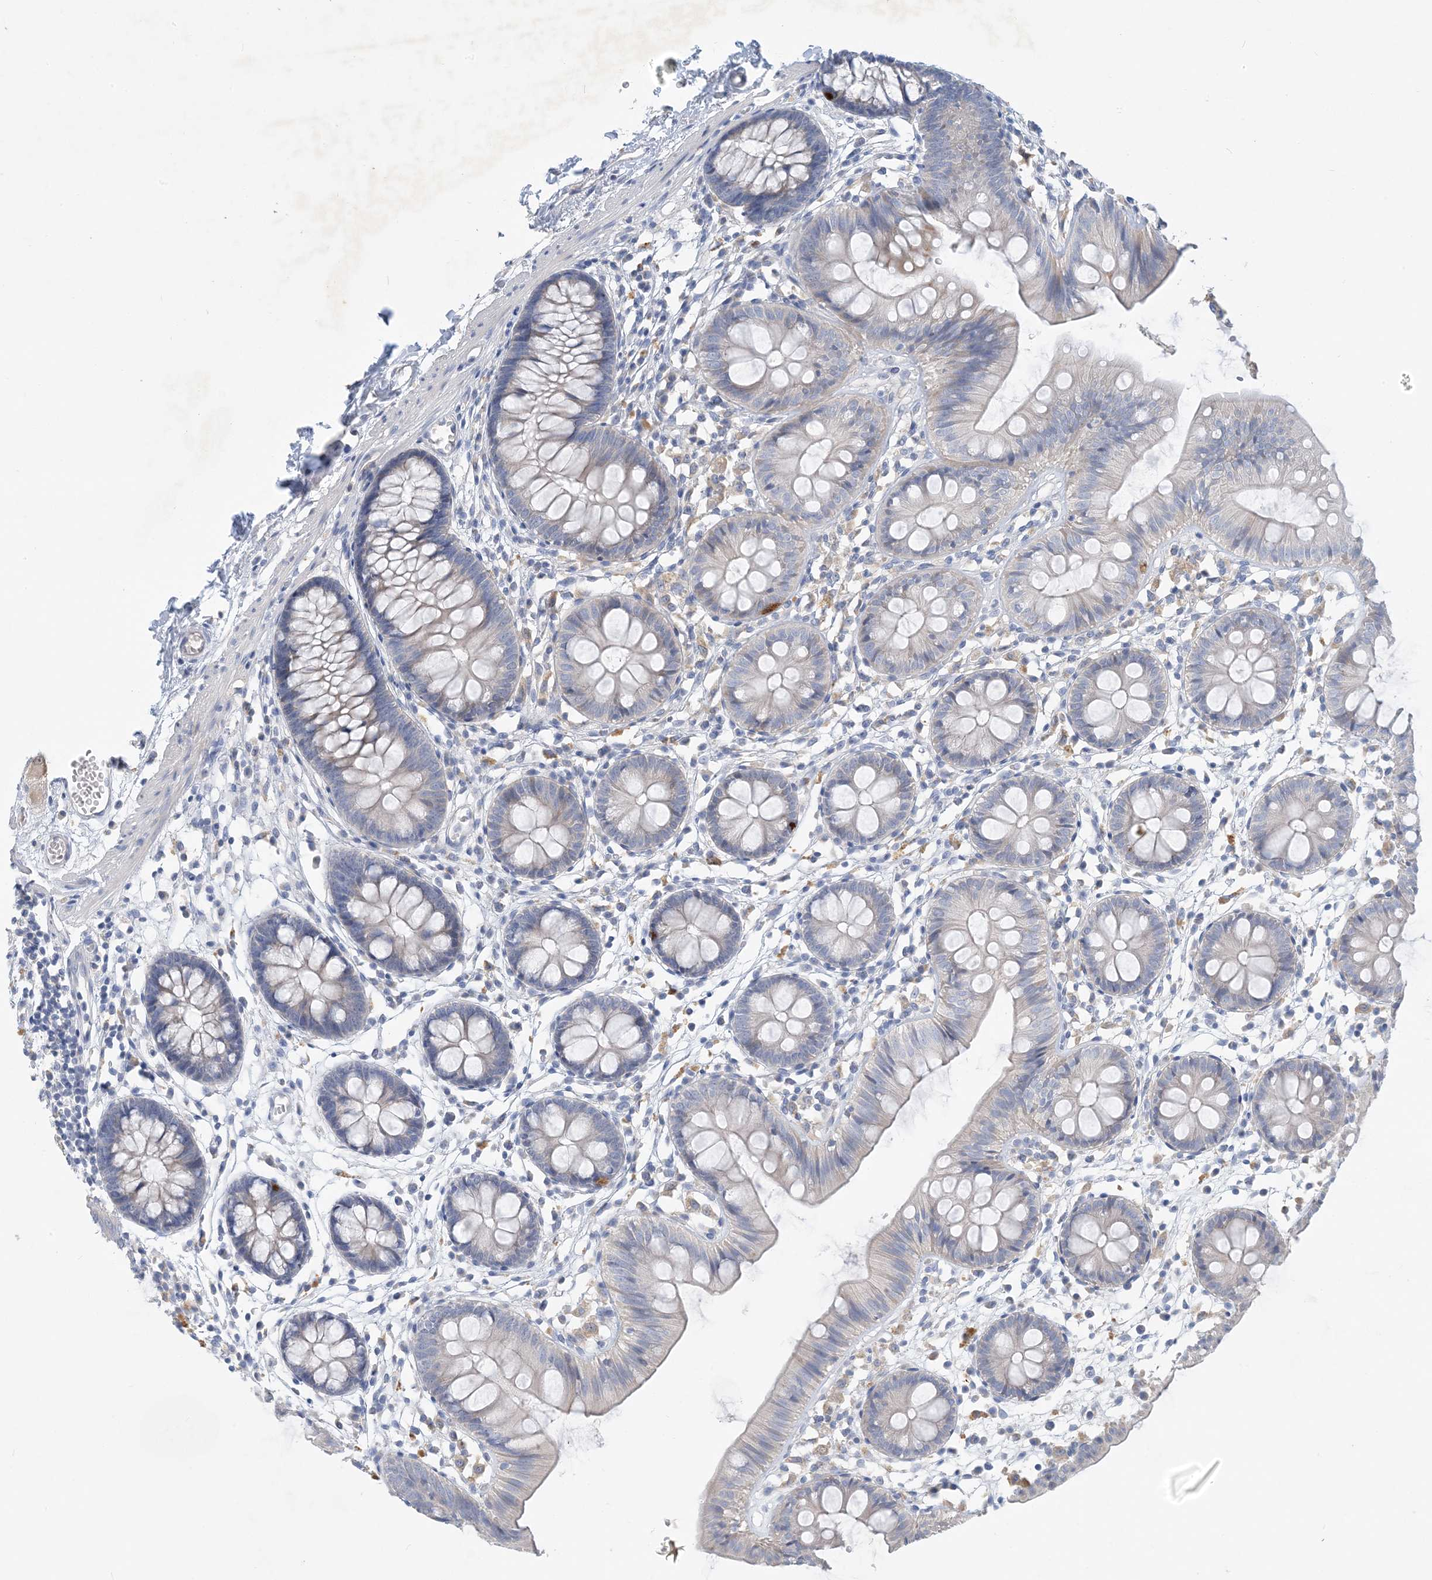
{"staining": {"intensity": "negative", "quantity": "none", "location": "none"}, "tissue": "colon", "cell_type": "Endothelial cells", "image_type": "normal", "snomed": [{"axis": "morphology", "description": "Normal tissue, NOS"}, {"axis": "topography", "description": "Colon"}], "caption": "Endothelial cells show no significant protein positivity in normal colon.", "gene": "ZCCHC12", "patient": {"sex": "male", "age": 56}}